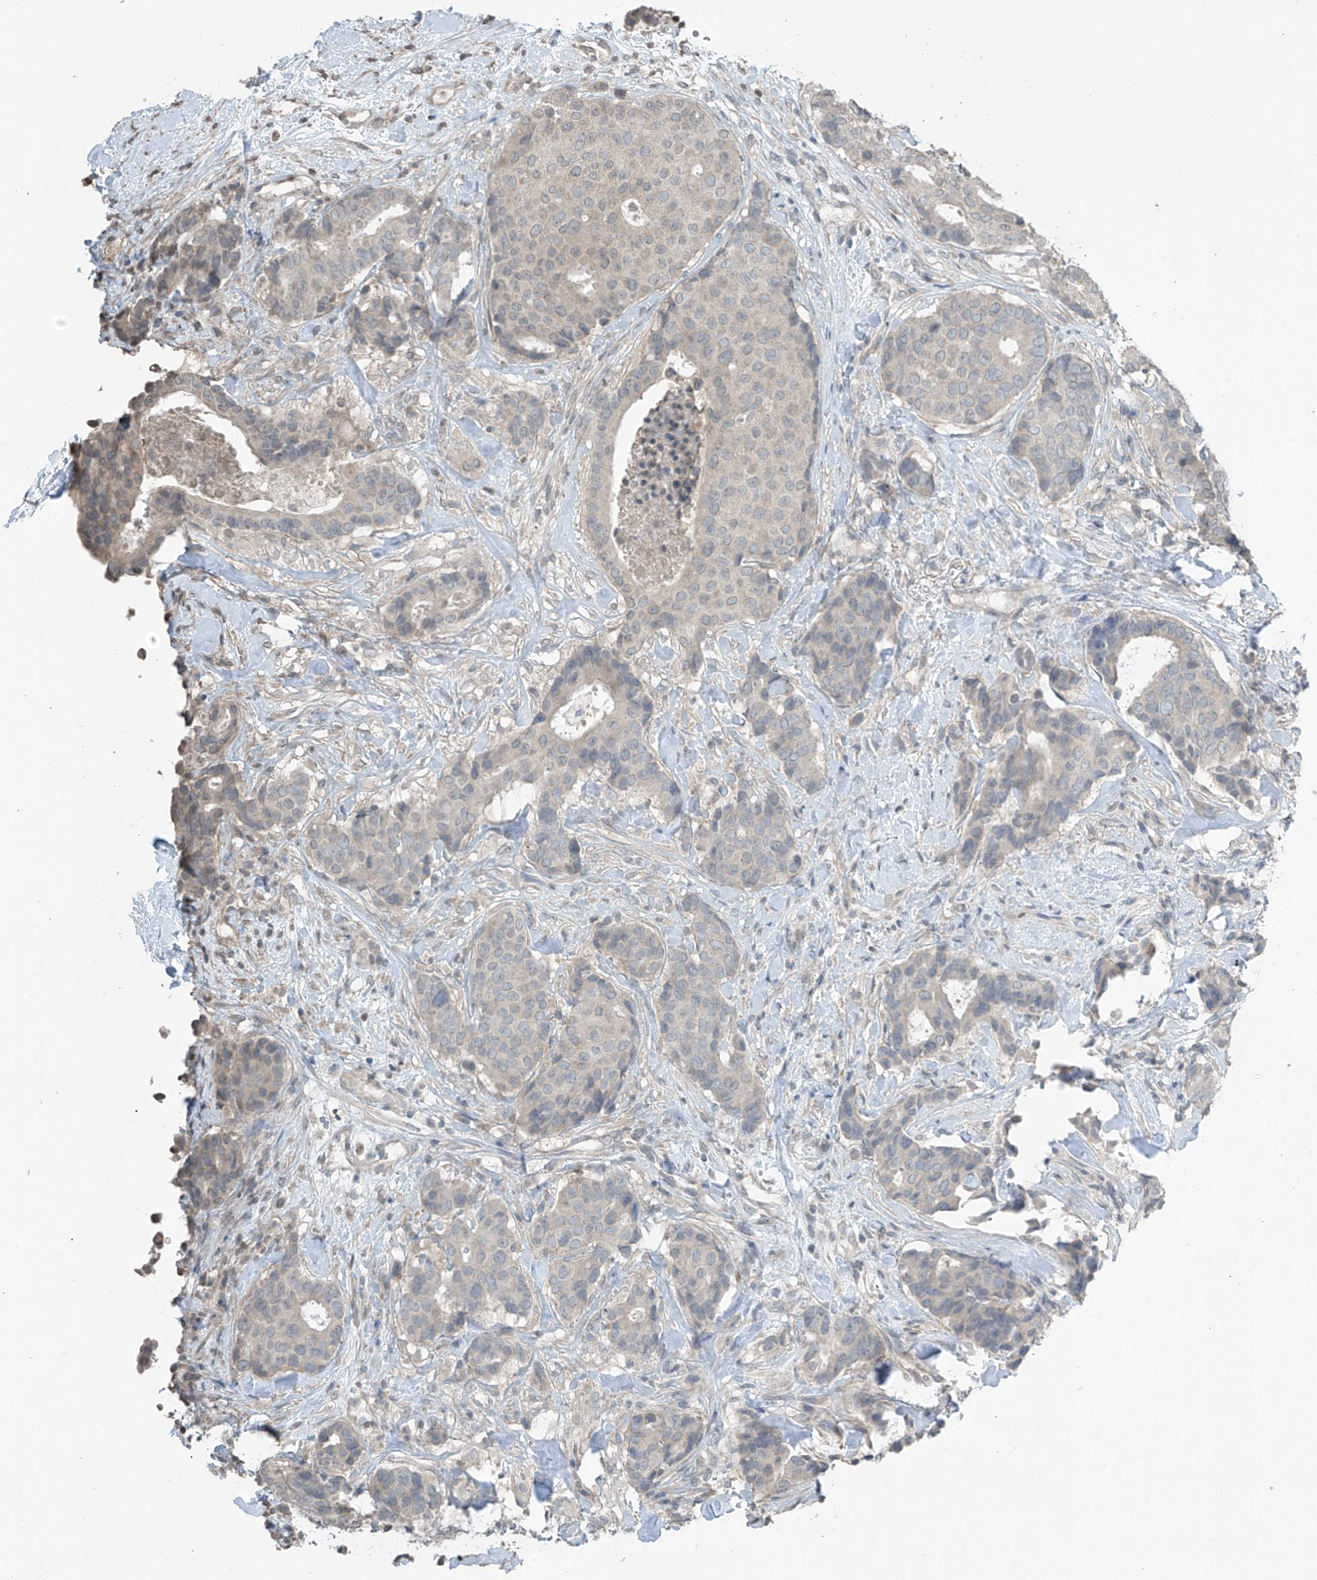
{"staining": {"intensity": "negative", "quantity": "none", "location": "none"}, "tissue": "breast cancer", "cell_type": "Tumor cells", "image_type": "cancer", "snomed": [{"axis": "morphology", "description": "Duct carcinoma"}, {"axis": "topography", "description": "Breast"}], "caption": "Immunohistochemistry image of neoplastic tissue: breast invasive ductal carcinoma stained with DAB (3,3'-diaminobenzidine) displays no significant protein positivity in tumor cells.", "gene": "HOXA11", "patient": {"sex": "female", "age": 75}}